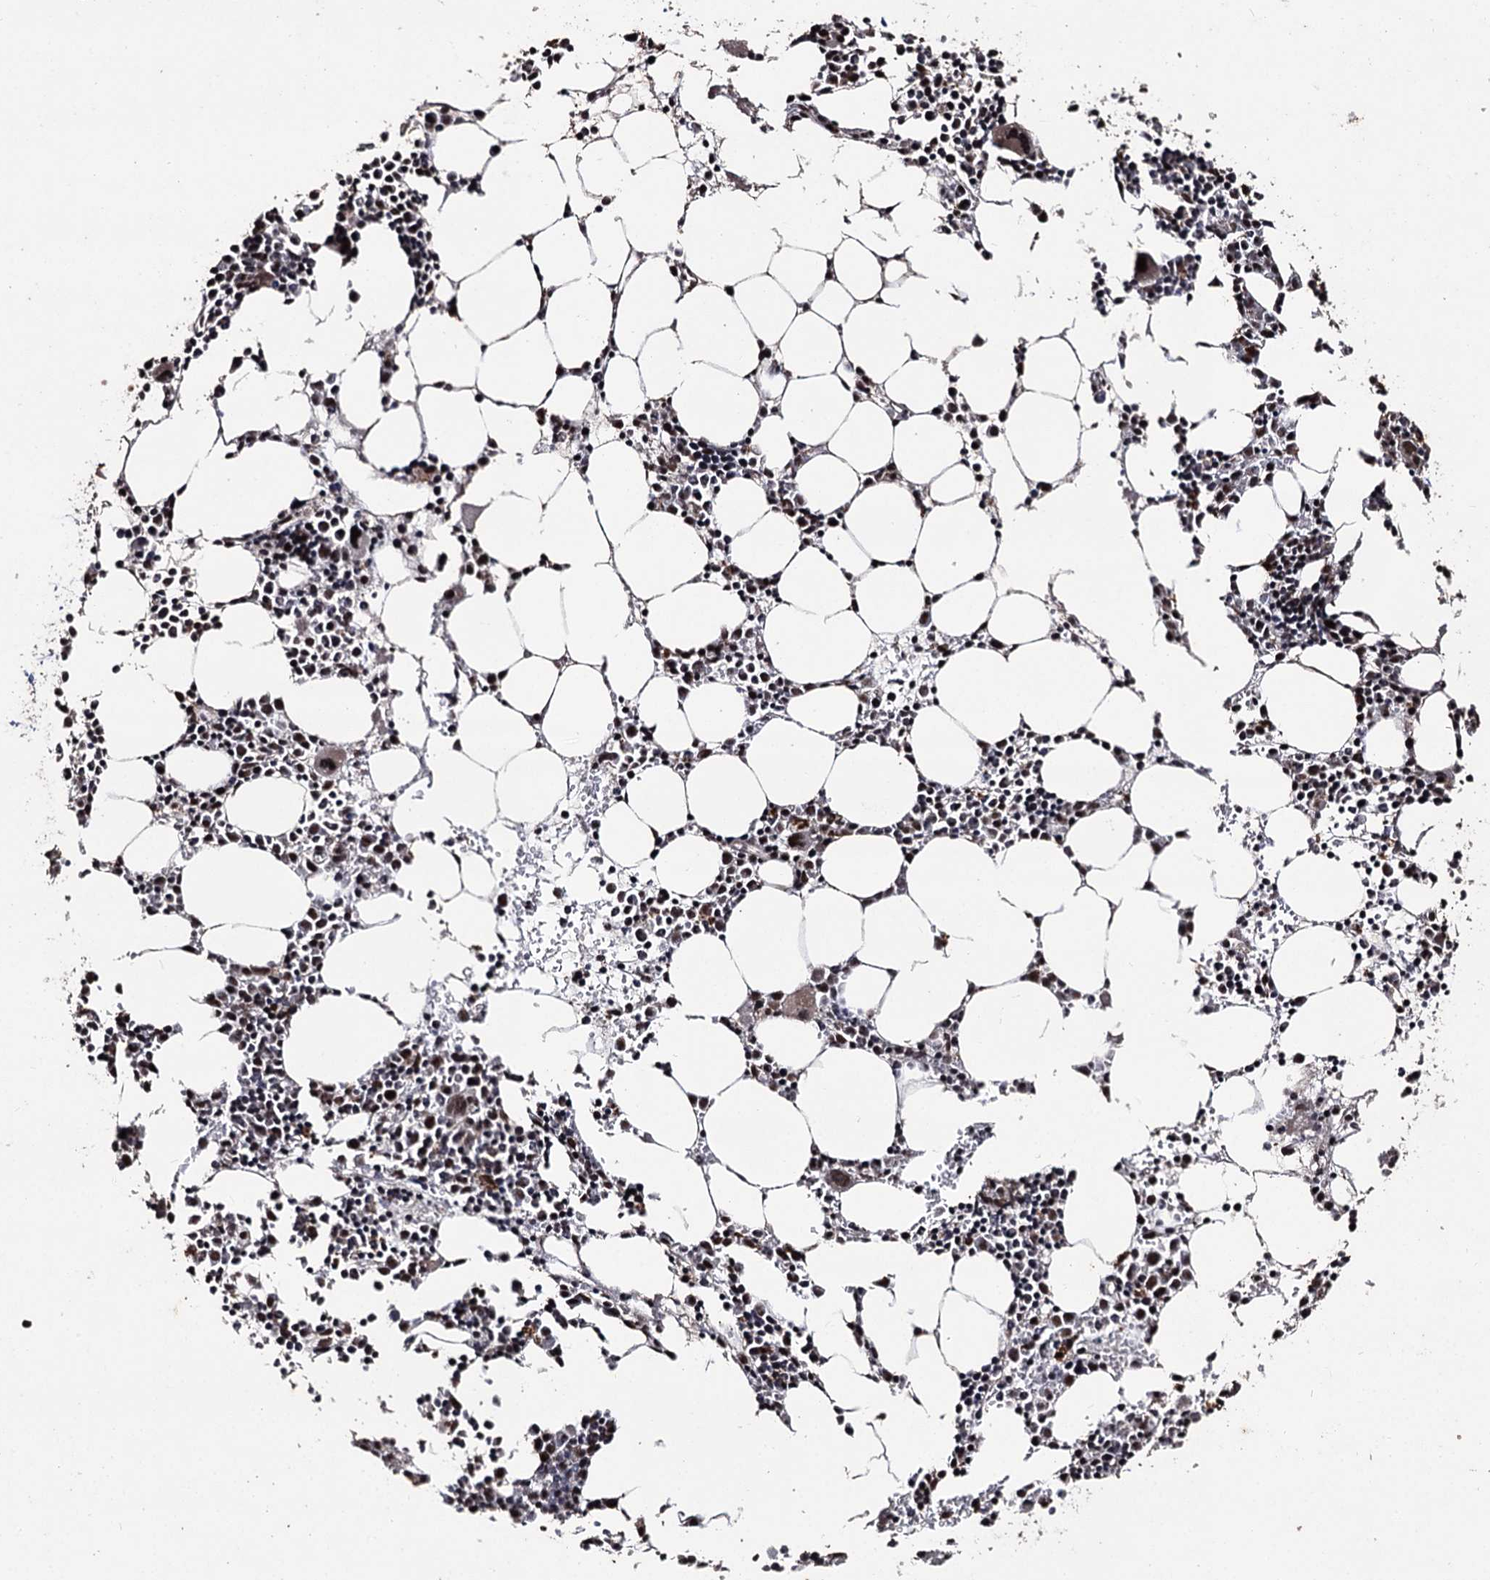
{"staining": {"intensity": "moderate", "quantity": "<25%", "location": "nuclear"}, "tissue": "bone marrow", "cell_type": "Hematopoietic cells", "image_type": "normal", "snomed": [{"axis": "morphology", "description": "Normal tissue, NOS"}, {"axis": "topography", "description": "Bone marrow"}], "caption": "Immunohistochemistry (IHC) micrograph of unremarkable bone marrow: bone marrow stained using immunohistochemistry (IHC) exhibits low levels of moderate protein expression localized specifically in the nuclear of hematopoietic cells, appearing as a nuclear brown color.", "gene": "U2SURP", "patient": {"sex": "female", "age": 89}}